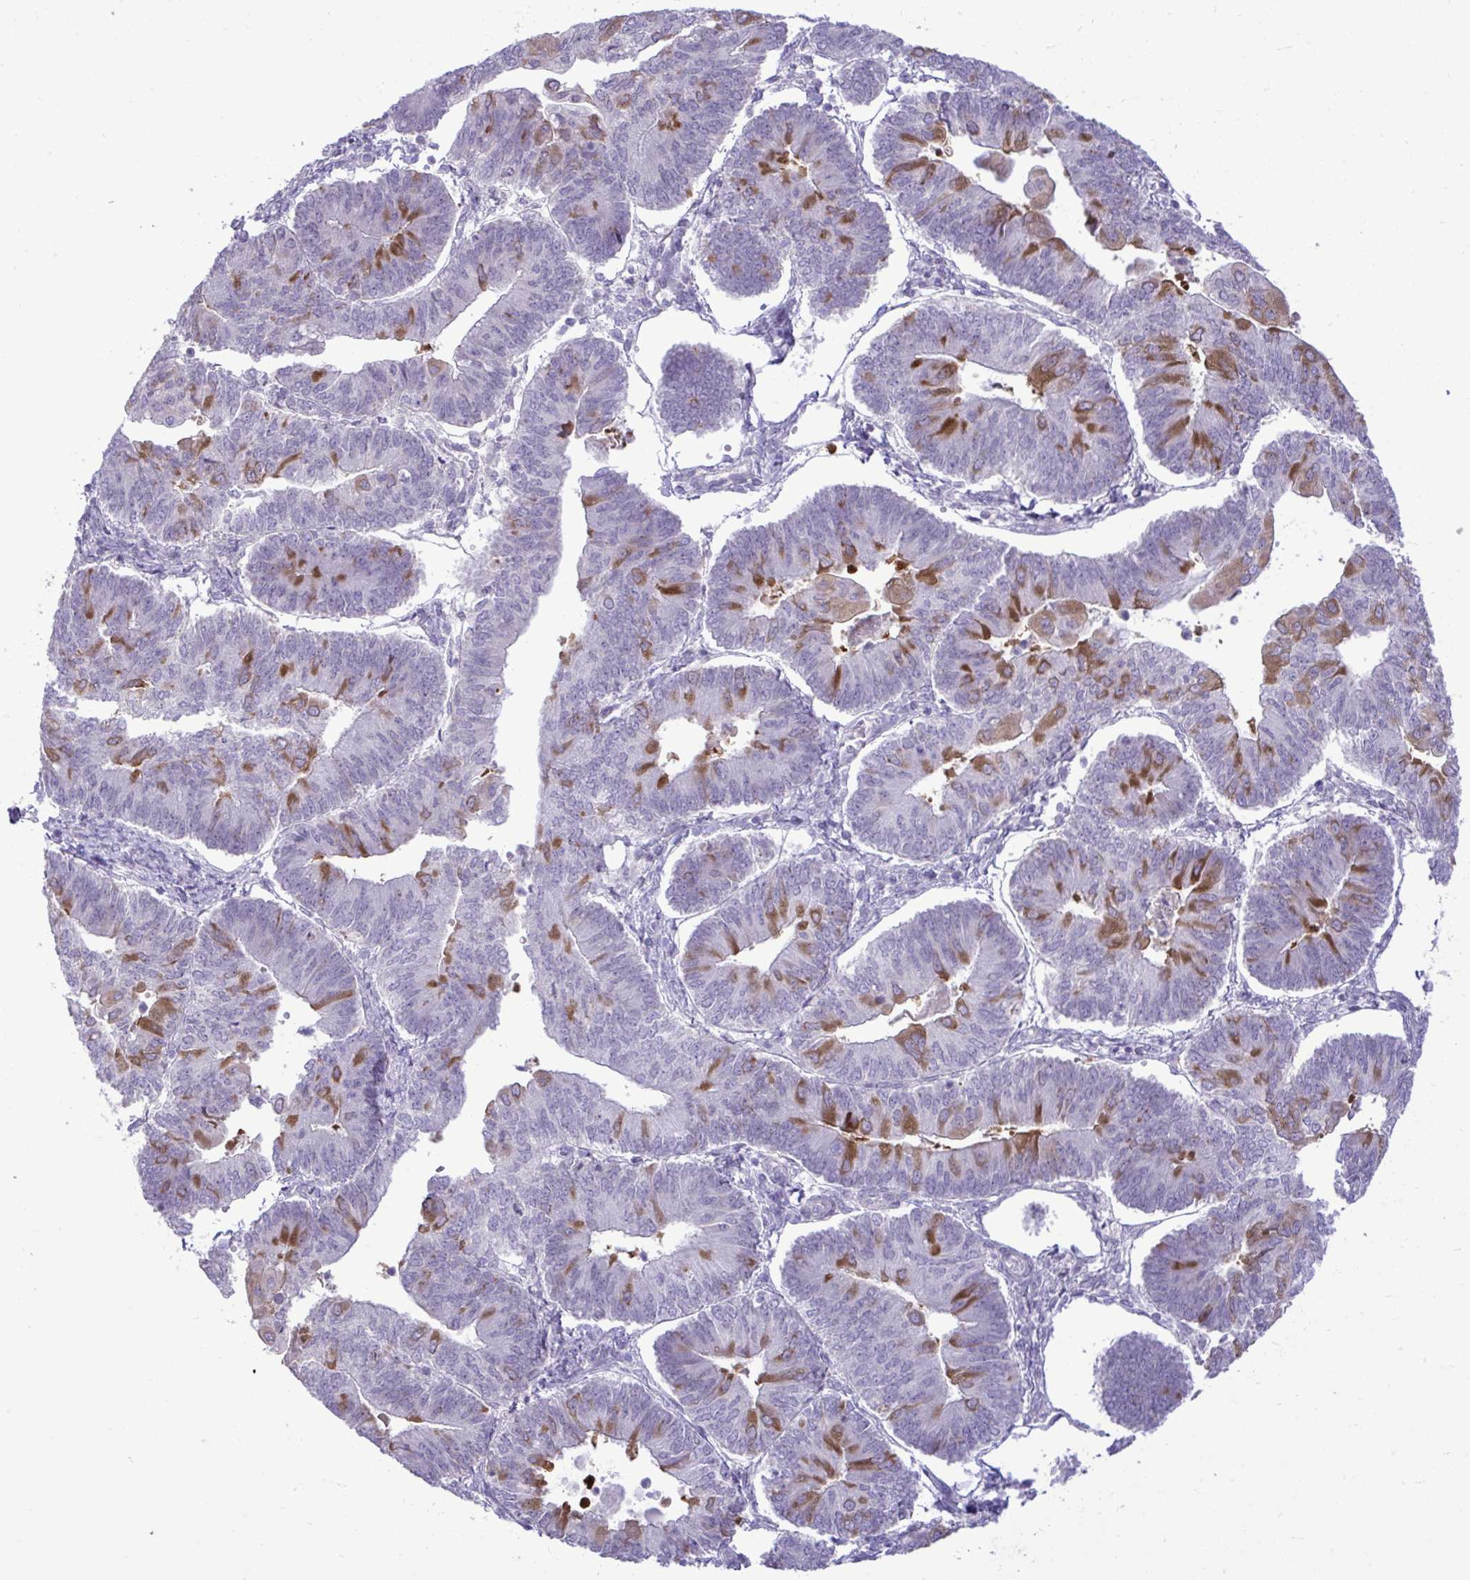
{"staining": {"intensity": "moderate", "quantity": "<25%", "location": "cytoplasmic/membranous"}, "tissue": "endometrial cancer", "cell_type": "Tumor cells", "image_type": "cancer", "snomed": [{"axis": "morphology", "description": "Adenocarcinoma, NOS"}, {"axis": "topography", "description": "Endometrium"}], "caption": "Human endometrial adenocarcinoma stained for a protein (brown) shows moderate cytoplasmic/membranous positive staining in approximately <25% of tumor cells.", "gene": "SPAG1", "patient": {"sex": "female", "age": 65}}